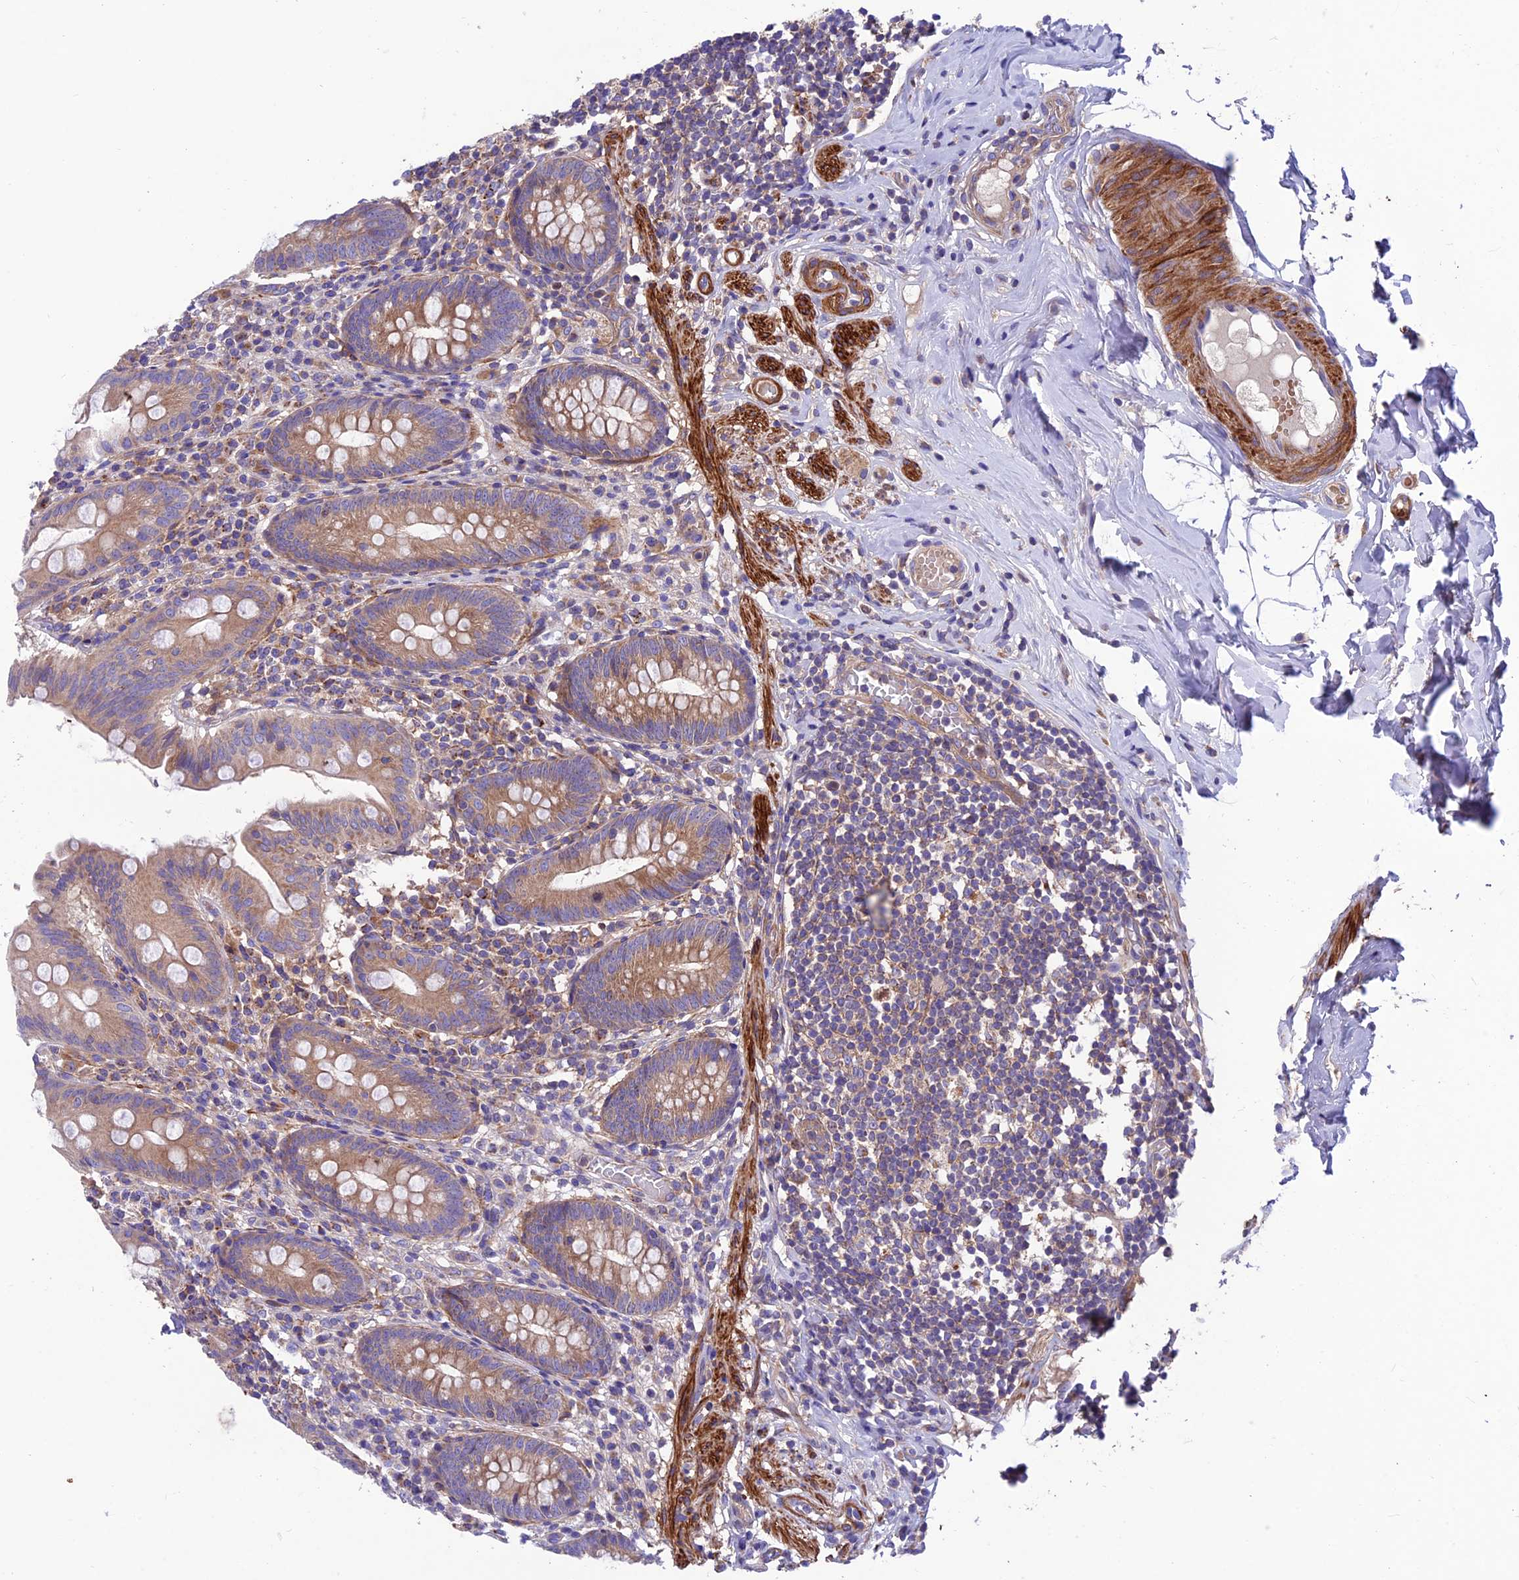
{"staining": {"intensity": "moderate", "quantity": ">75%", "location": "cytoplasmic/membranous"}, "tissue": "appendix", "cell_type": "Glandular cells", "image_type": "normal", "snomed": [{"axis": "morphology", "description": "Normal tissue, NOS"}, {"axis": "topography", "description": "Appendix"}], "caption": "Approximately >75% of glandular cells in unremarkable appendix display moderate cytoplasmic/membranous protein expression as visualized by brown immunohistochemical staining.", "gene": "VPS16", "patient": {"sex": "male", "age": 55}}